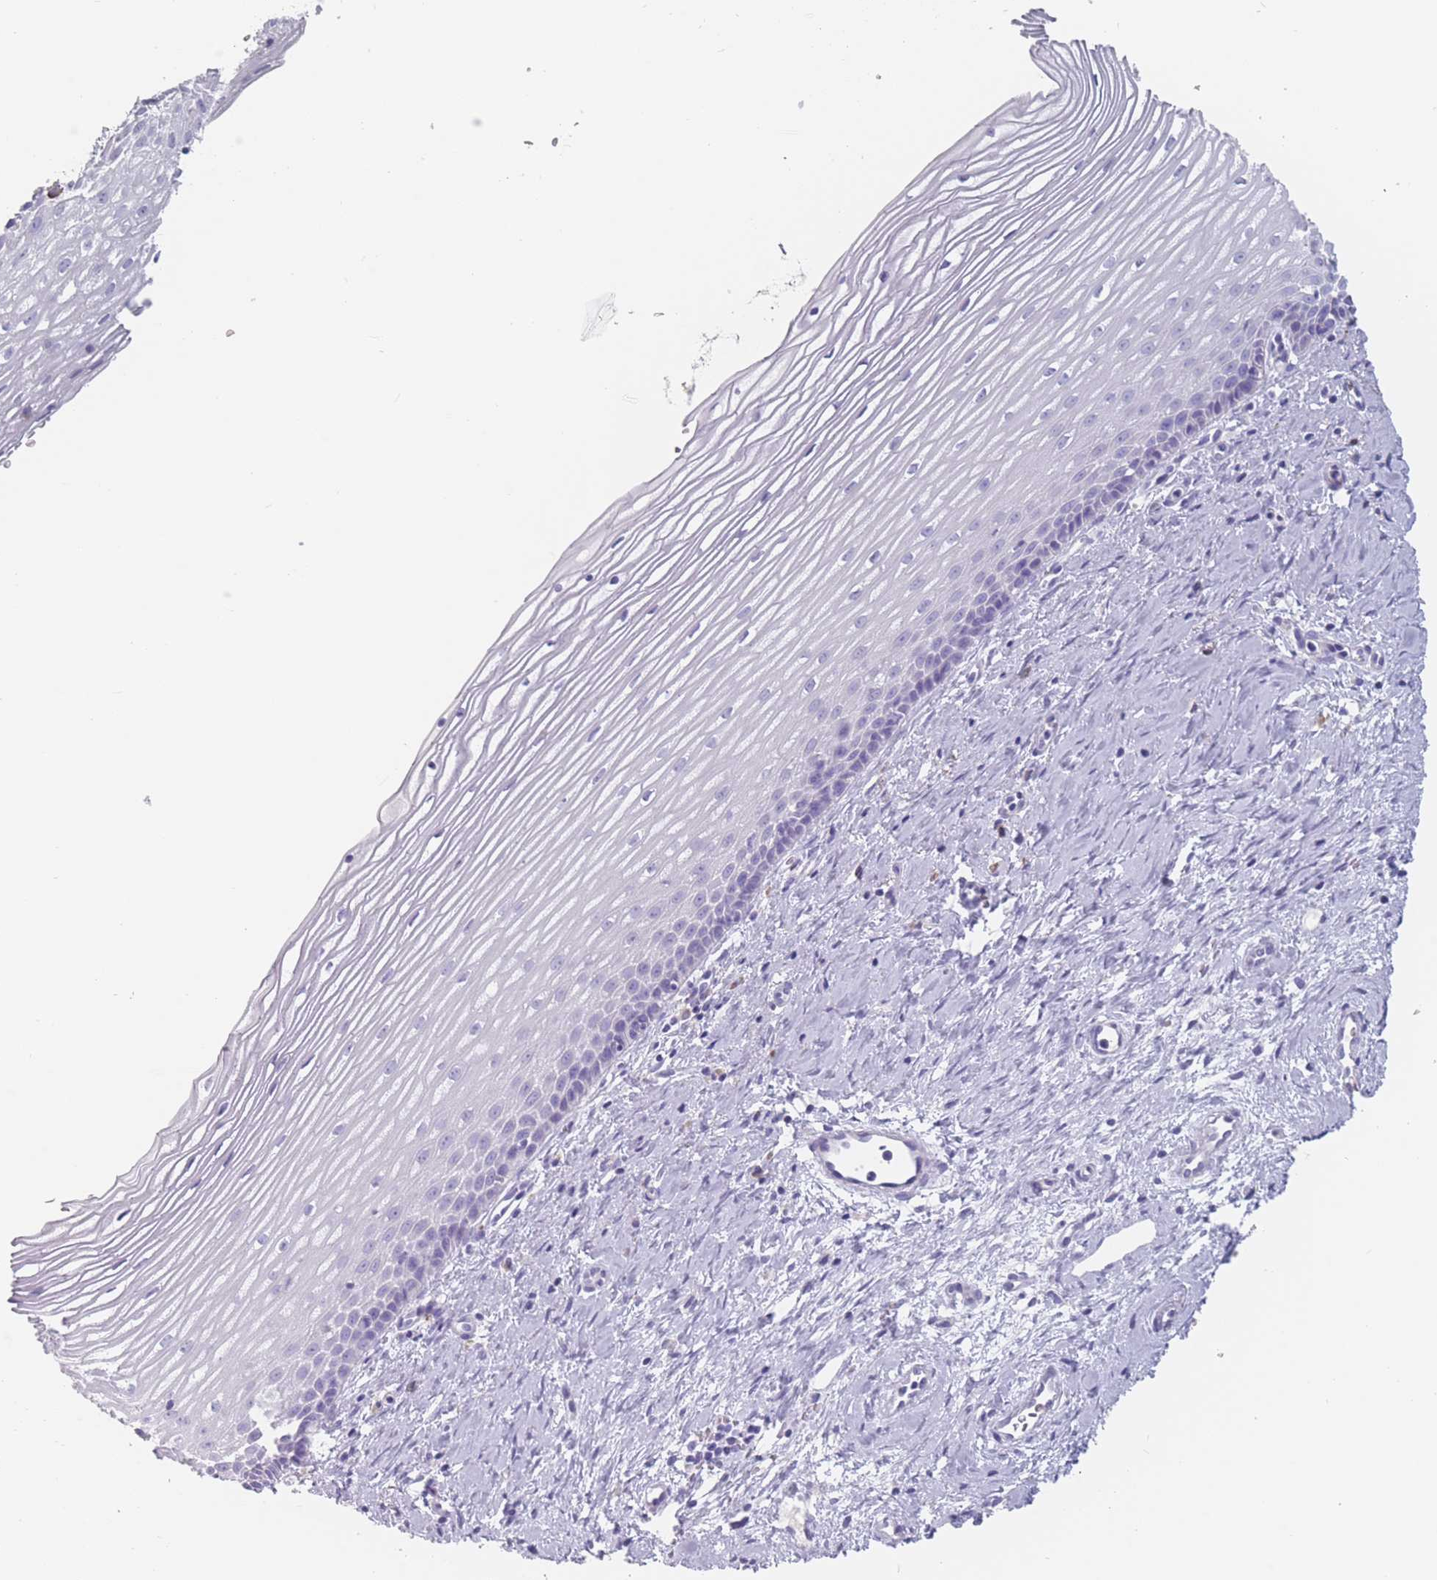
{"staining": {"intensity": "weak", "quantity": "<25%", "location": "cytoplasmic/membranous"}, "tissue": "cervix", "cell_type": "Glandular cells", "image_type": "normal", "snomed": [{"axis": "morphology", "description": "Normal tissue, NOS"}, {"axis": "topography", "description": "Cervix"}], "caption": "Immunohistochemistry micrograph of unremarkable cervix stained for a protein (brown), which demonstrates no positivity in glandular cells.", "gene": "ST8SIA5", "patient": {"sex": "female", "age": 47}}